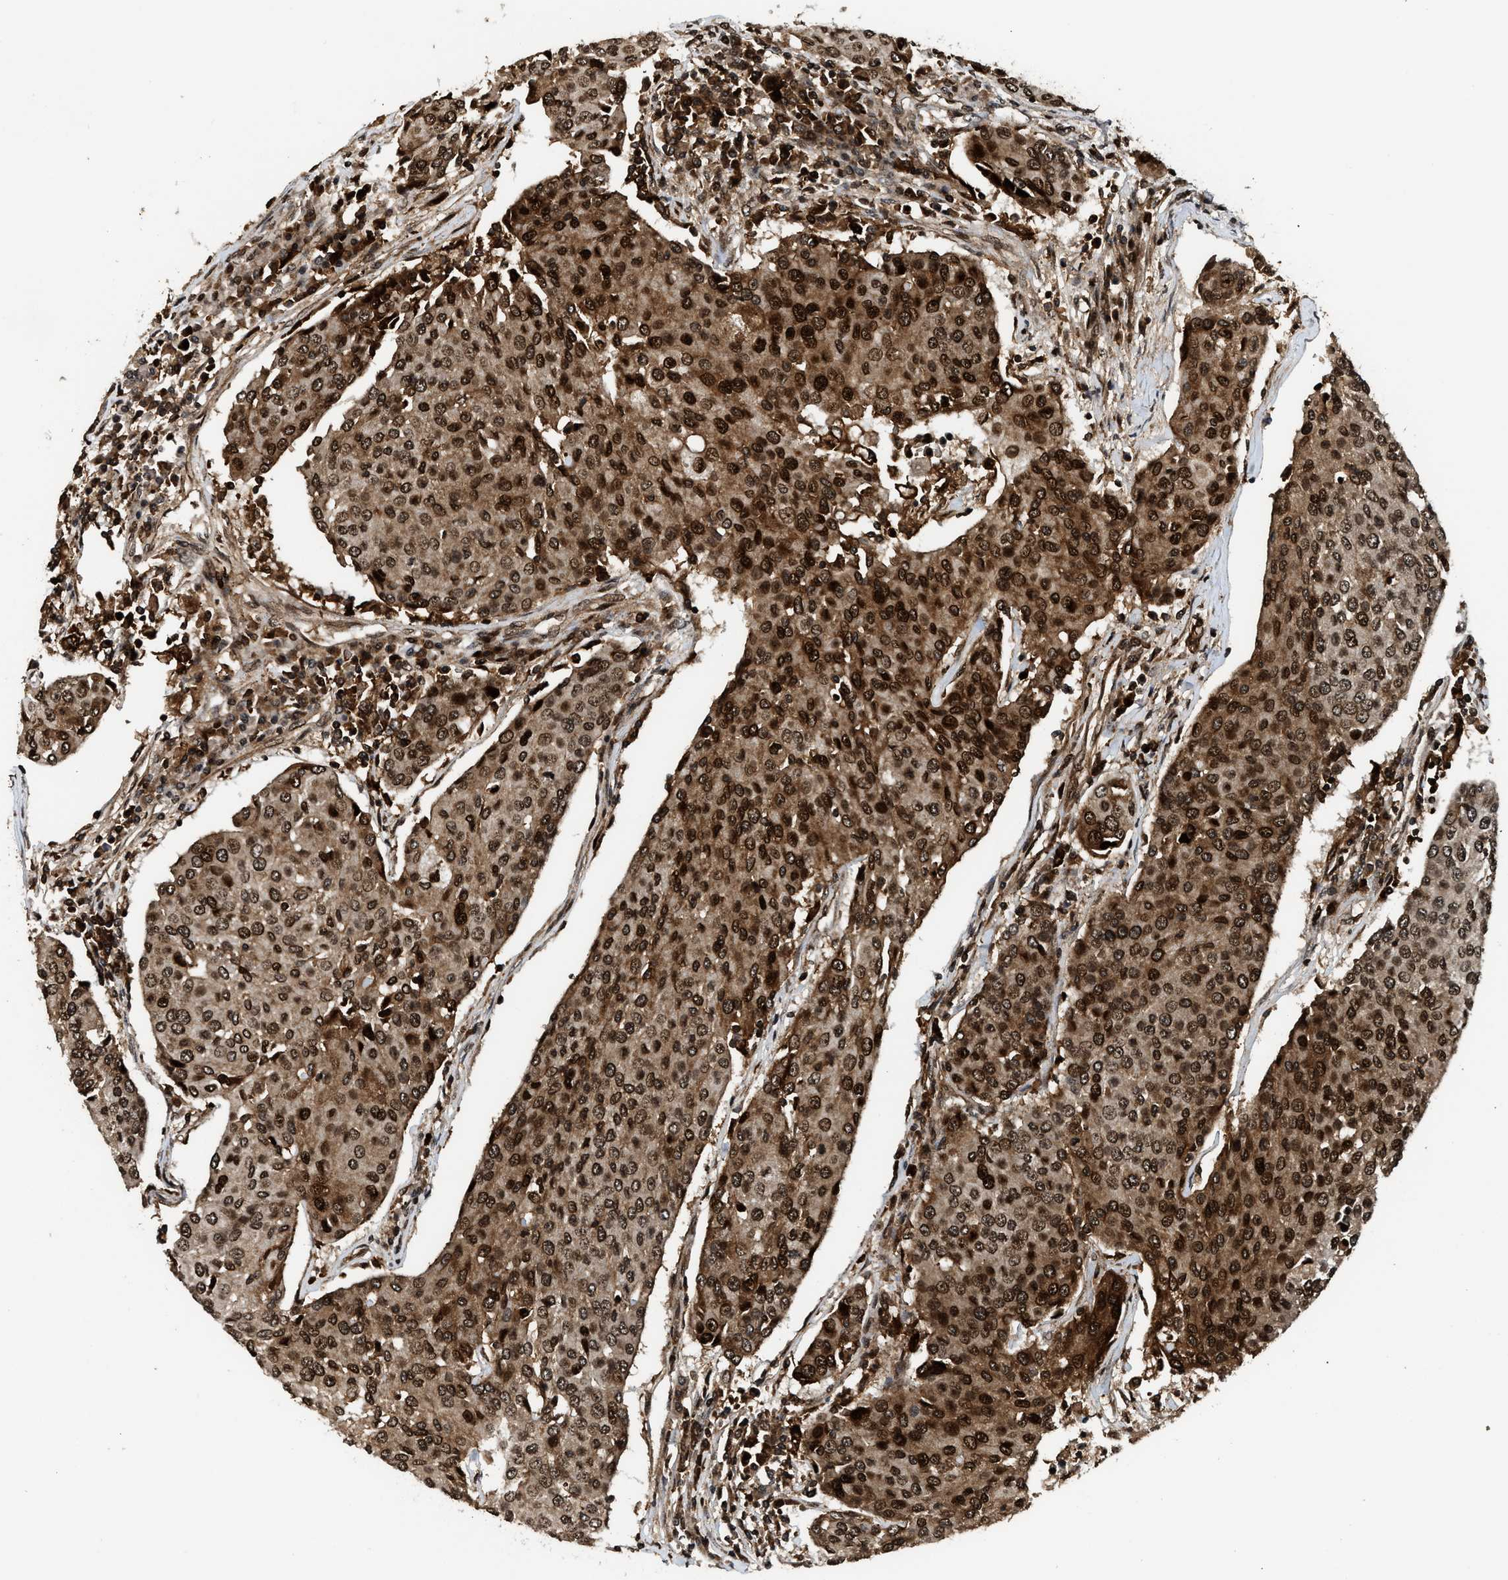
{"staining": {"intensity": "strong", "quantity": ">75%", "location": "cytoplasmic/membranous,nuclear"}, "tissue": "urothelial cancer", "cell_type": "Tumor cells", "image_type": "cancer", "snomed": [{"axis": "morphology", "description": "Urothelial carcinoma, High grade"}, {"axis": "topography", "description": "Urinary bladder"}], "caption": "Urothelial cancer tissue shows strong cytoplasmic/membranous and nuclear expression in approximately >75% of tumor cells, visualized by immunohistochemistry.", "gene": "MDM2", "patient": {"sex": "female", "age": 85}}